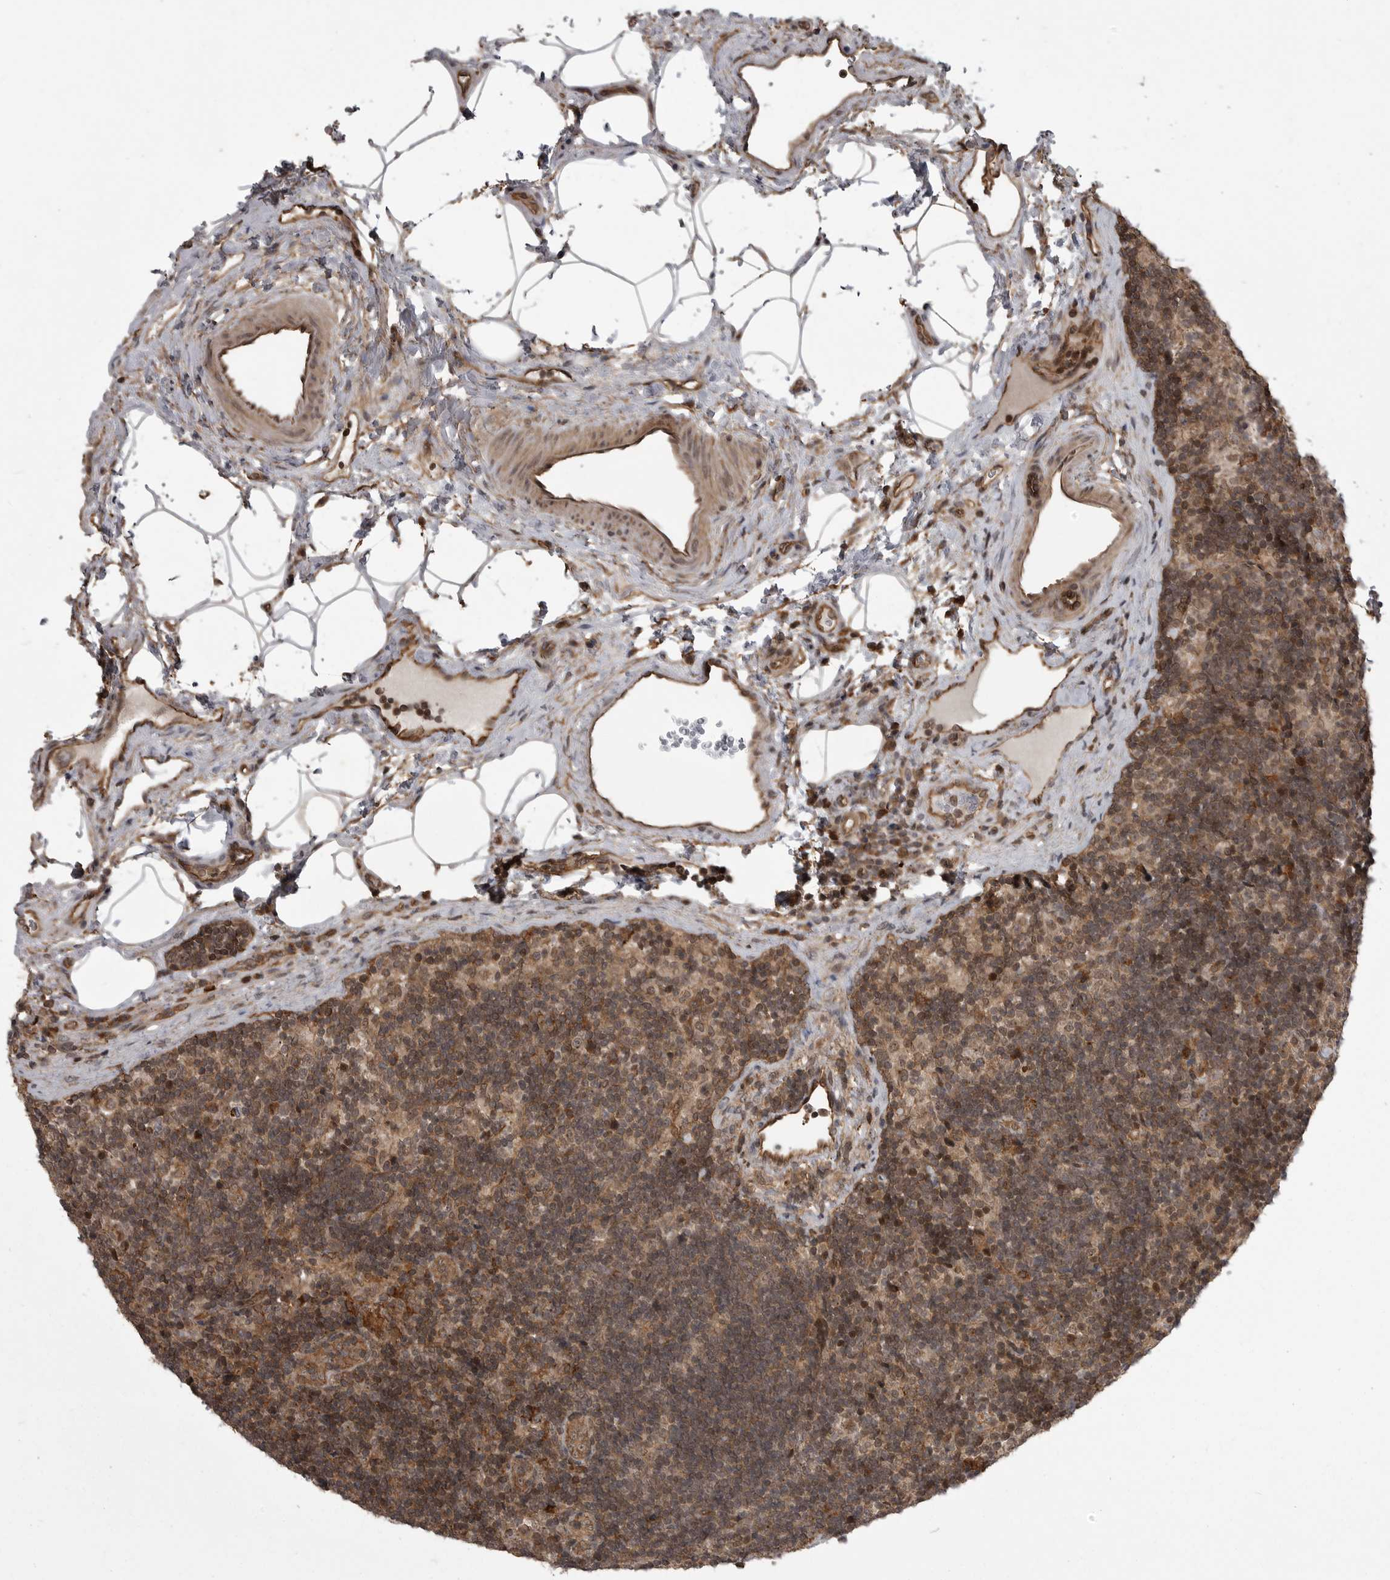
{"staining": {"intensity": "moderate", "quantity": ">75%", "location": "cytoplasmic/membranous"}, "tissue": "lymph node", "cell_type": "Germinal center cells", "image_type": "normal", "snomed": [{"axis": "morphology", "description": "Normal tissue, NOS"}, {"axis": "topography", "description": "Lymph node"}], "caption": "Lymph node stained with immunohistochemistry reveals moderate cytoplasmic/membranous positivity in approximately >75% of germinal center cells.", "gene": "DNAJC8", "patient": {"sex": "female", "age": 22}}